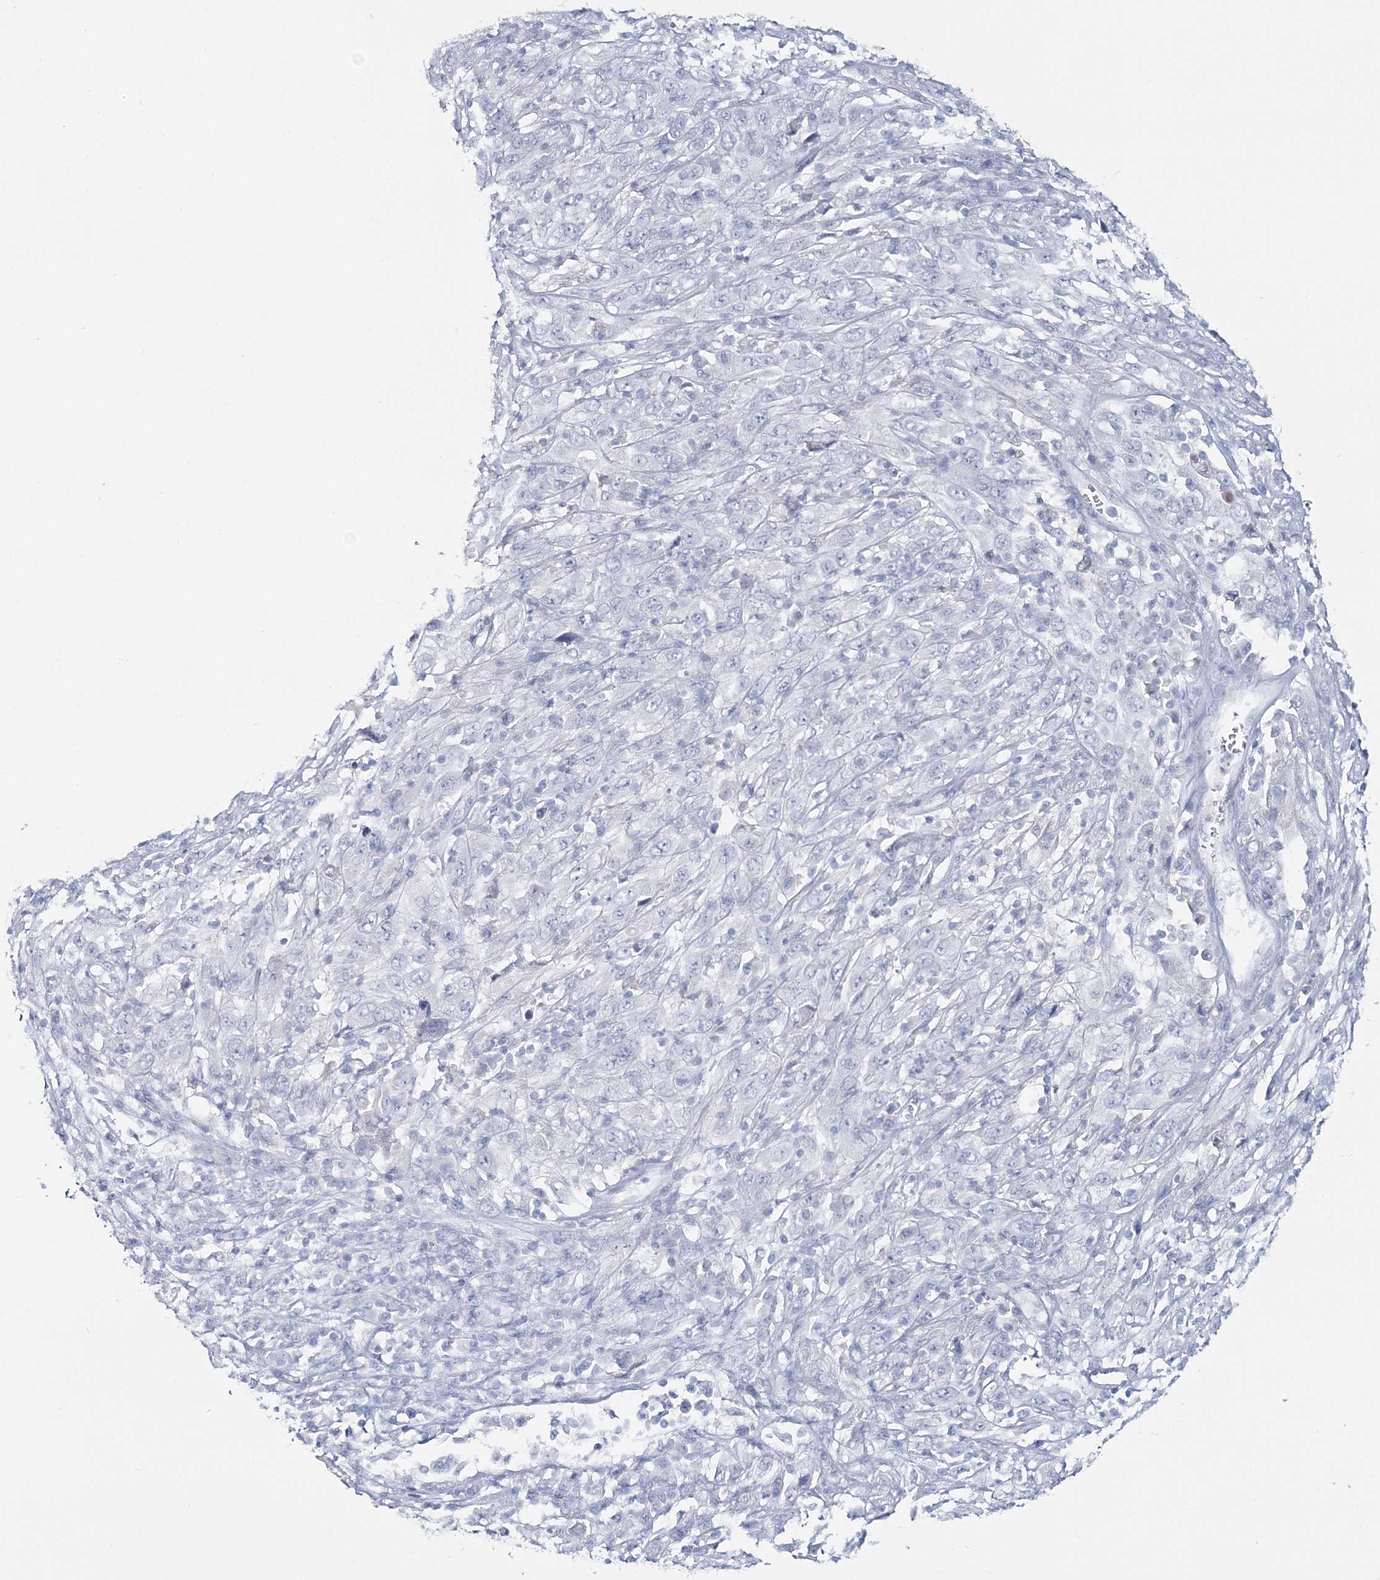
{"staining": {"intensity": "negative", "quantity": "none", "location": "none"}, "tissue": "cervical cancer", "cell_type": "Tumor cells", "image_type": "cancer", "snomed": [{"axis": "morphology", "description": "Squamous cell carcinoma, NOS"}, {"axis": "topography", "description": "Cervix"}], "caption": "Histopathology image shows no protein expression in tumor cells of squamous cell carcinoma (cervical) tissue.", "gene": "CYP3A4", "patient": {"sex": "female", "age": 46}}